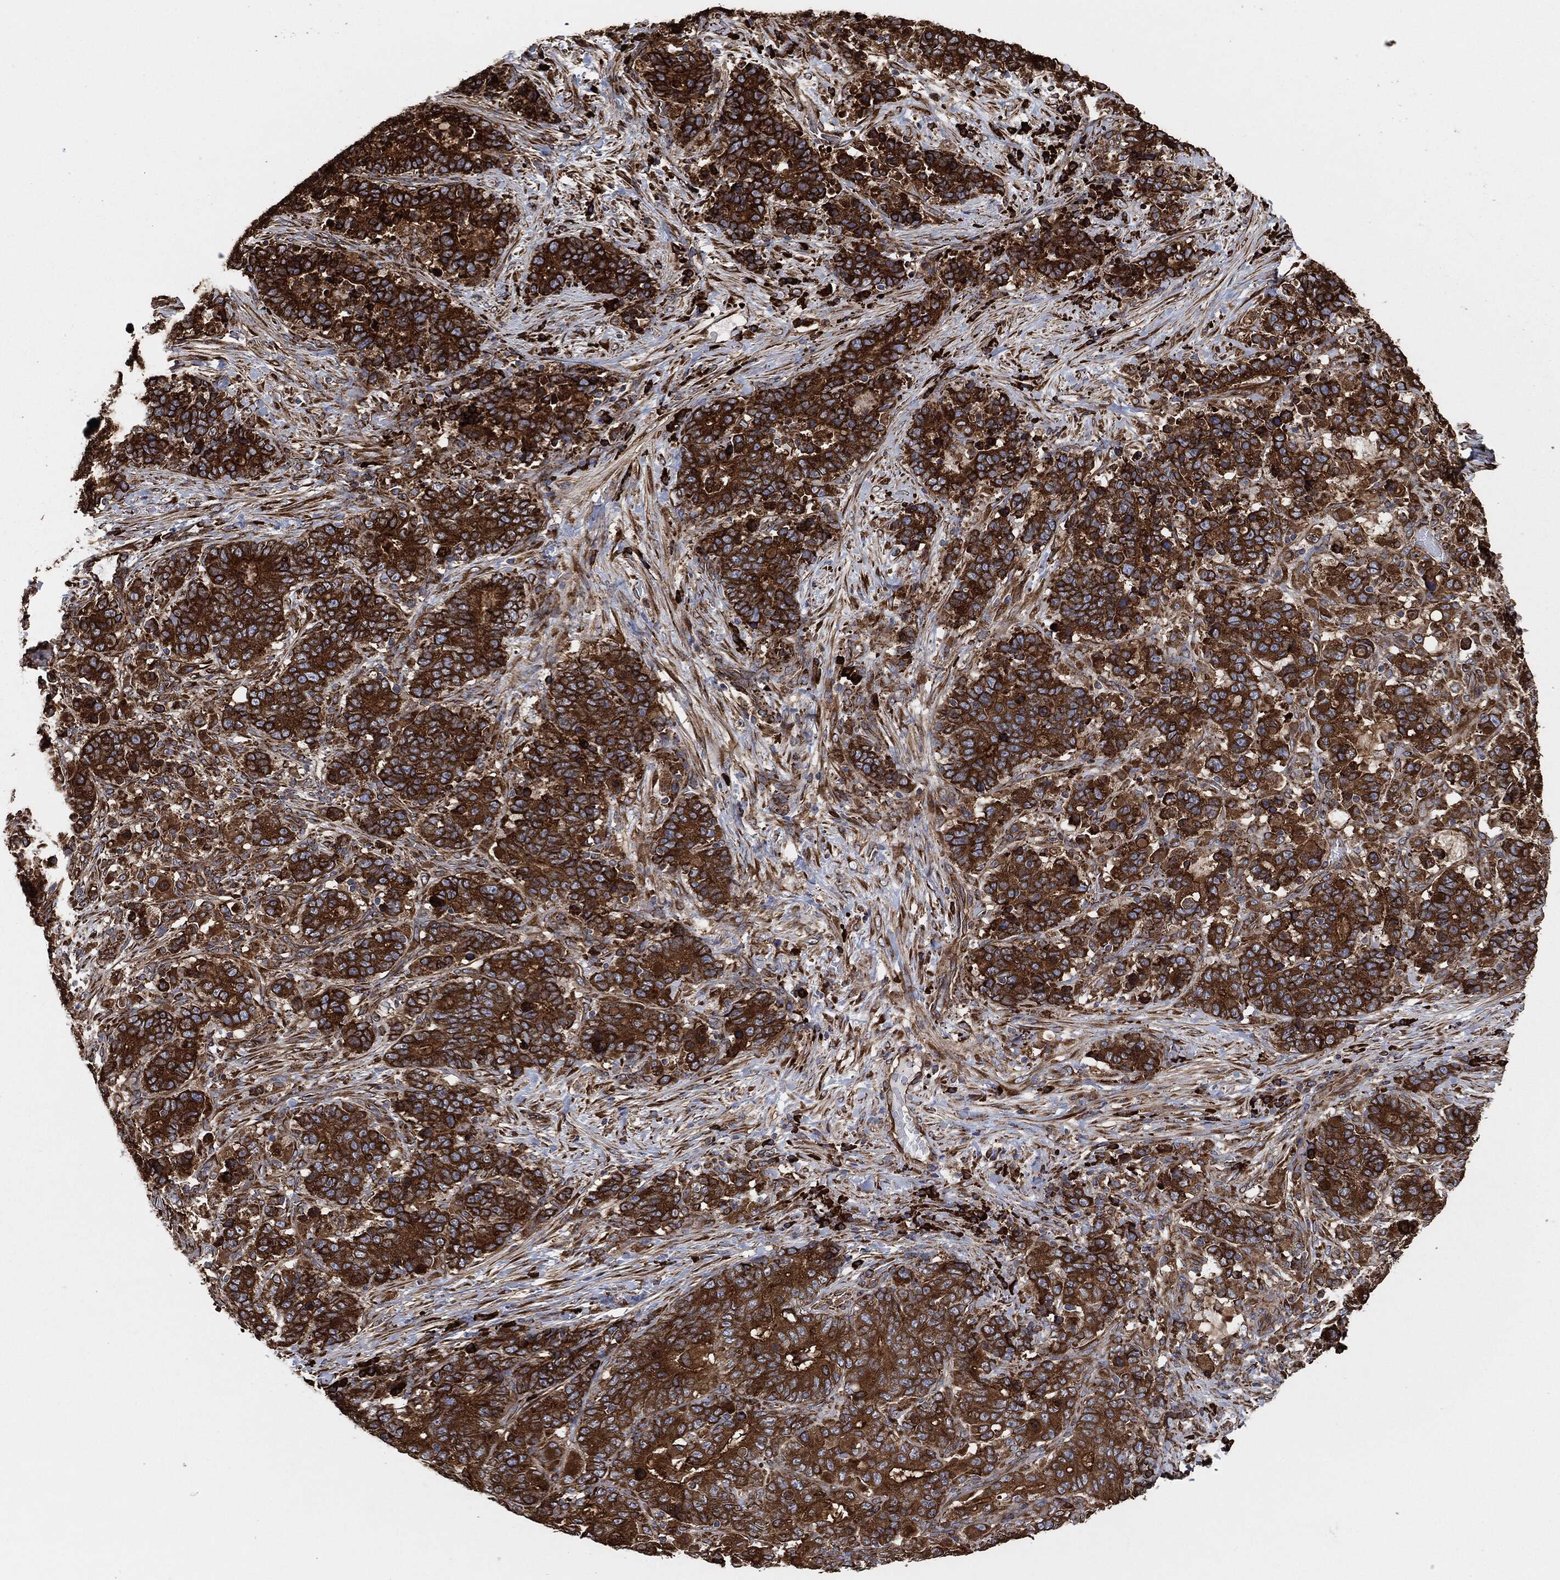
{"staining": {"intensity": "strong", "quantity": ">75%", "location": "cytoplasmic/membranous"}, "tissue": "stomach cancer", "cell_type": "Tumor cells", "image_type": "cancer", "snomed": [{"axis": "morphology", "description": "Normal tissue, NOS"}, {"axis": "morphology", "description": "Adenocarcinoma, NOS"}, {"axis": "topography", "description": "Stomach"}], "caption": "DAB (3,3'-diaminobenzidine) immunohistochemical staining of human stomach cancer (adenocarcinoma) shows strong cytoplasmic/membranous protein expression in about >75% of tumor cells. The staining is performed using DAB (3,3'-diaminobenzidine) brown chromogen to label protein expression. The nuclei are counter-stained blue using hematoxylin.", "gene": "AMFR", "patient": {"sex": "female", "age": 64}}